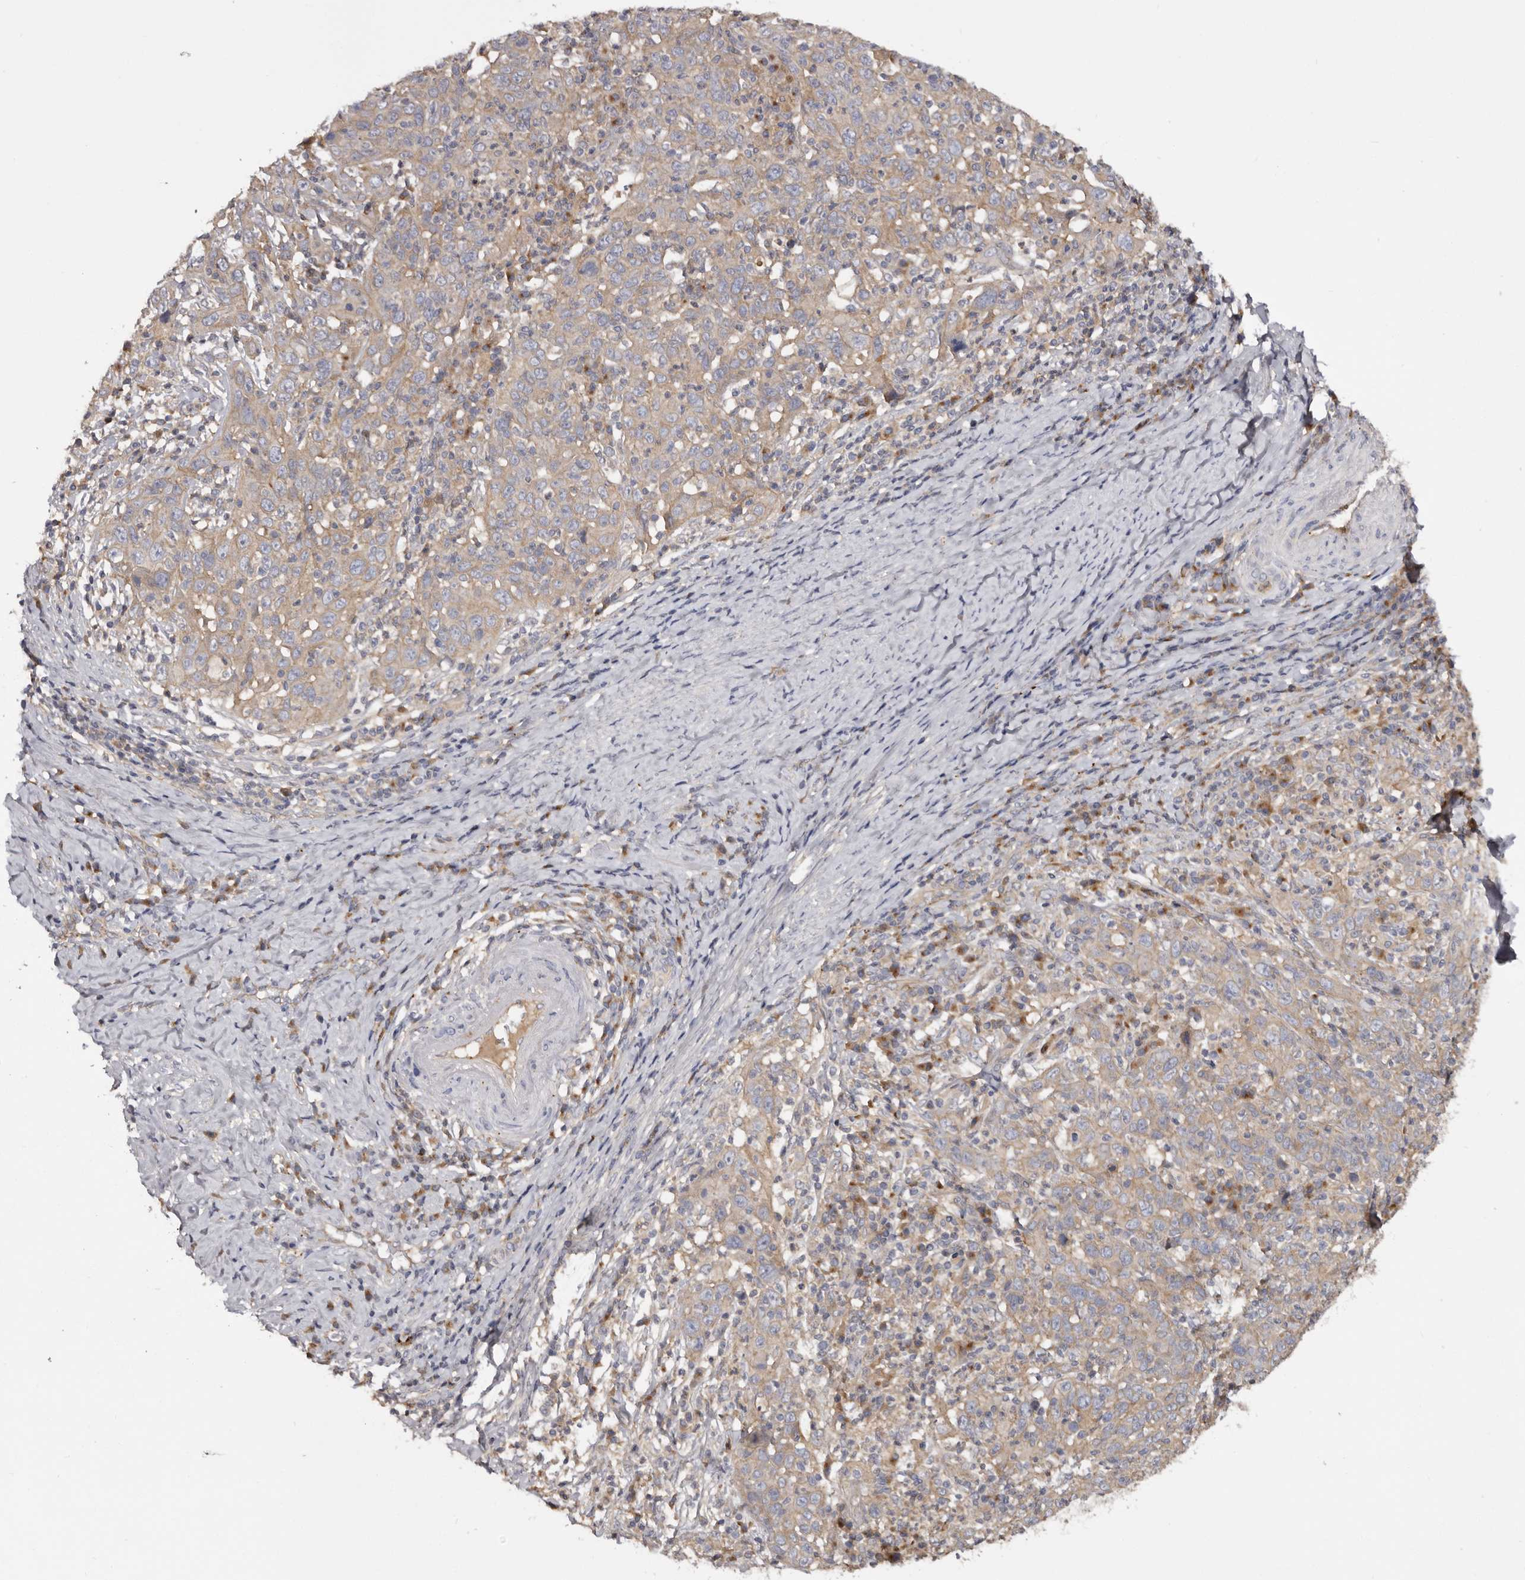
{"staining": {"intensity": "weak", "quantity": ">75%", "location": "cytoplasmic/membranous"}, "tissue": "cervical cancer", "cell_type": "Tumor cells", "image_type": "cancer", "snomed": [{"axis": "morphology", "description": "Squamous cell carcinoma, NOS"}, {"axis": "topography", "description": "Cervix"}], "caption": "Cervical cancer stained for a protein demonstrates weak cytoplasmic/membranous positivity in tumor cells.", "gene": "INKA2", "patient": {"sex": "female", "age": 46}}